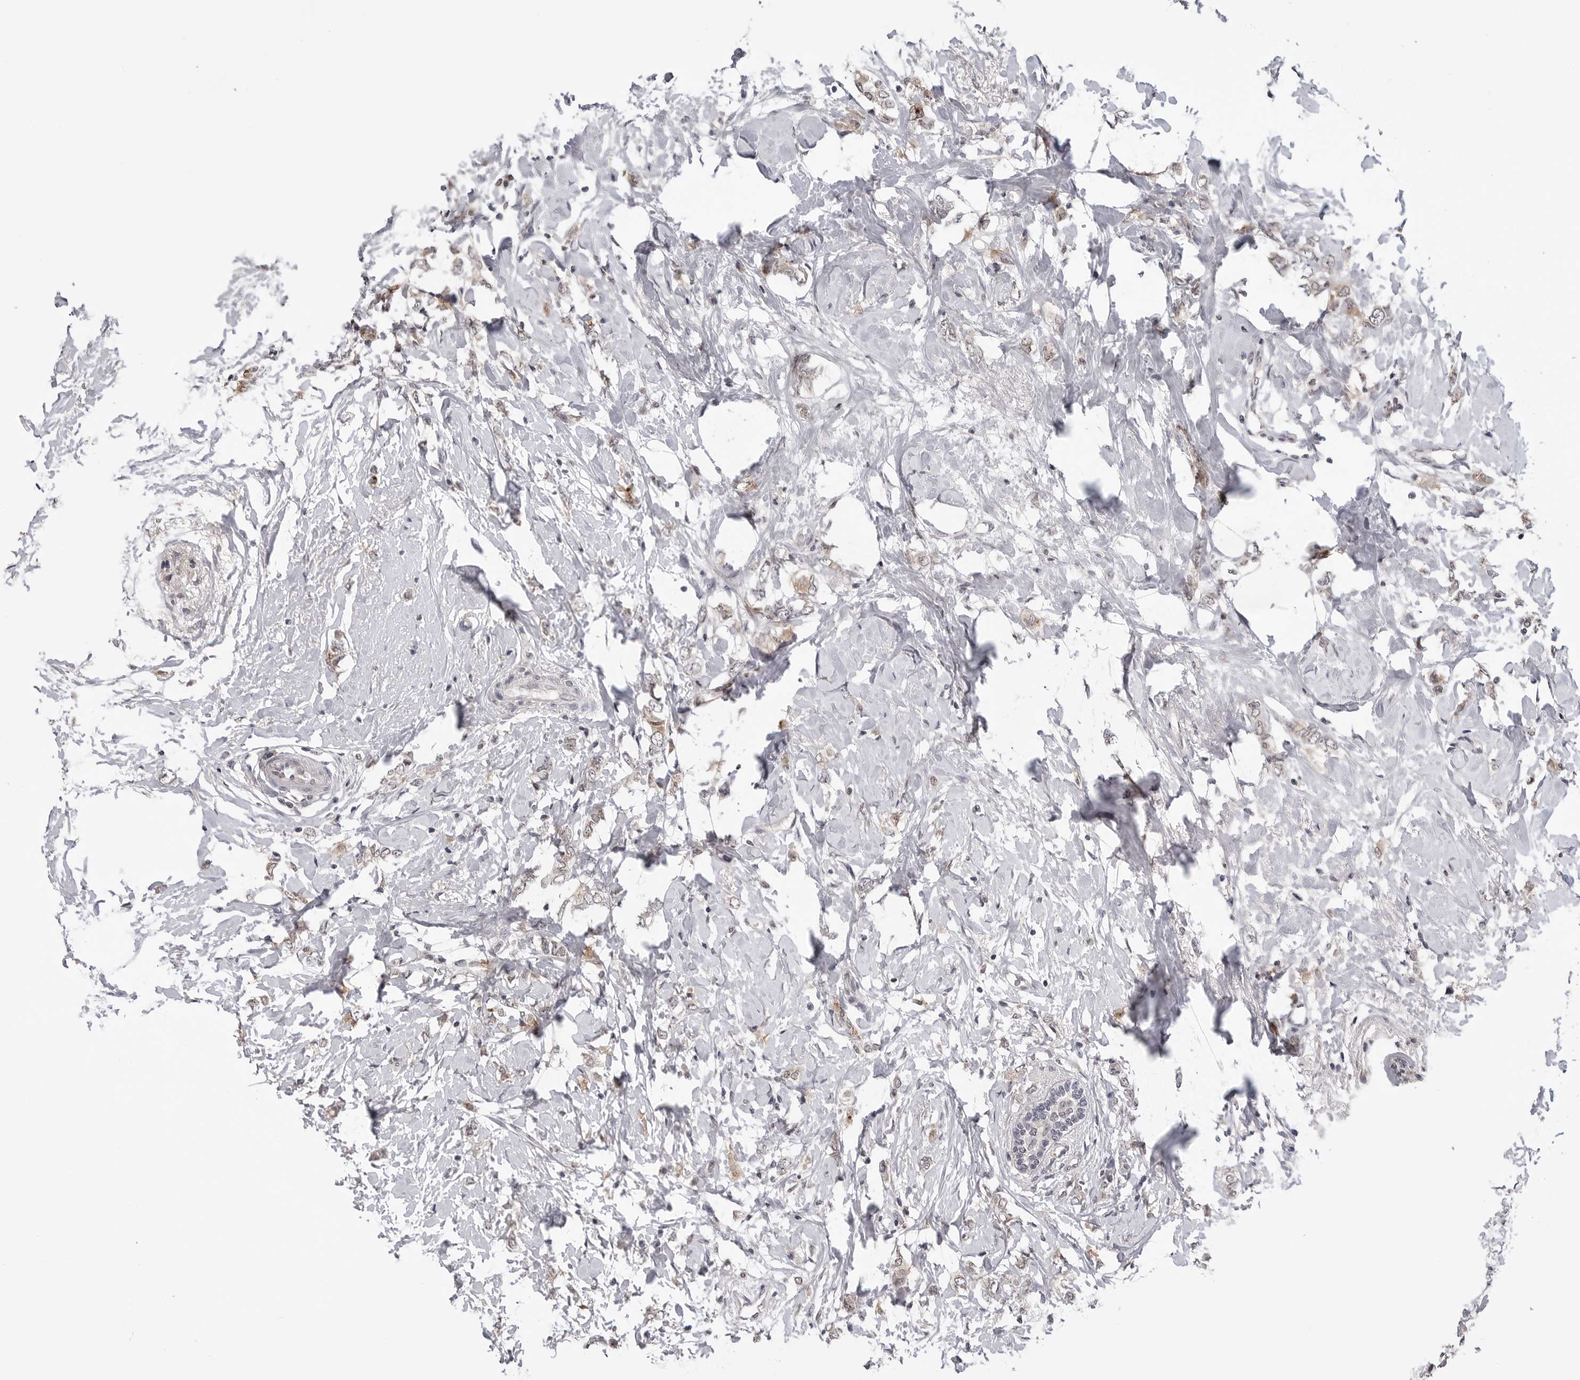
{"staining": {"intensity": "weak", "quantity": "25%-75%", "location": "cytoplasmic/membranous"}, "tissue": "breast cancer", "cell_type": "Tumor cells", "image_type": "cancer", "snomed": [{"axis": "morphology", "description": "Normal tissue, NOS"}, {"axis": "morphology", "description": "Lobular carcinoma"}, {"axis": "topography", "description": "Breast"}], "caption": "An image of breast cancer stained for a protein displays weak cytoplasmic/membranous brown staining in tumor cells.", "gene": "CDK20", "patient": {"sex": "female", "age": 47}}